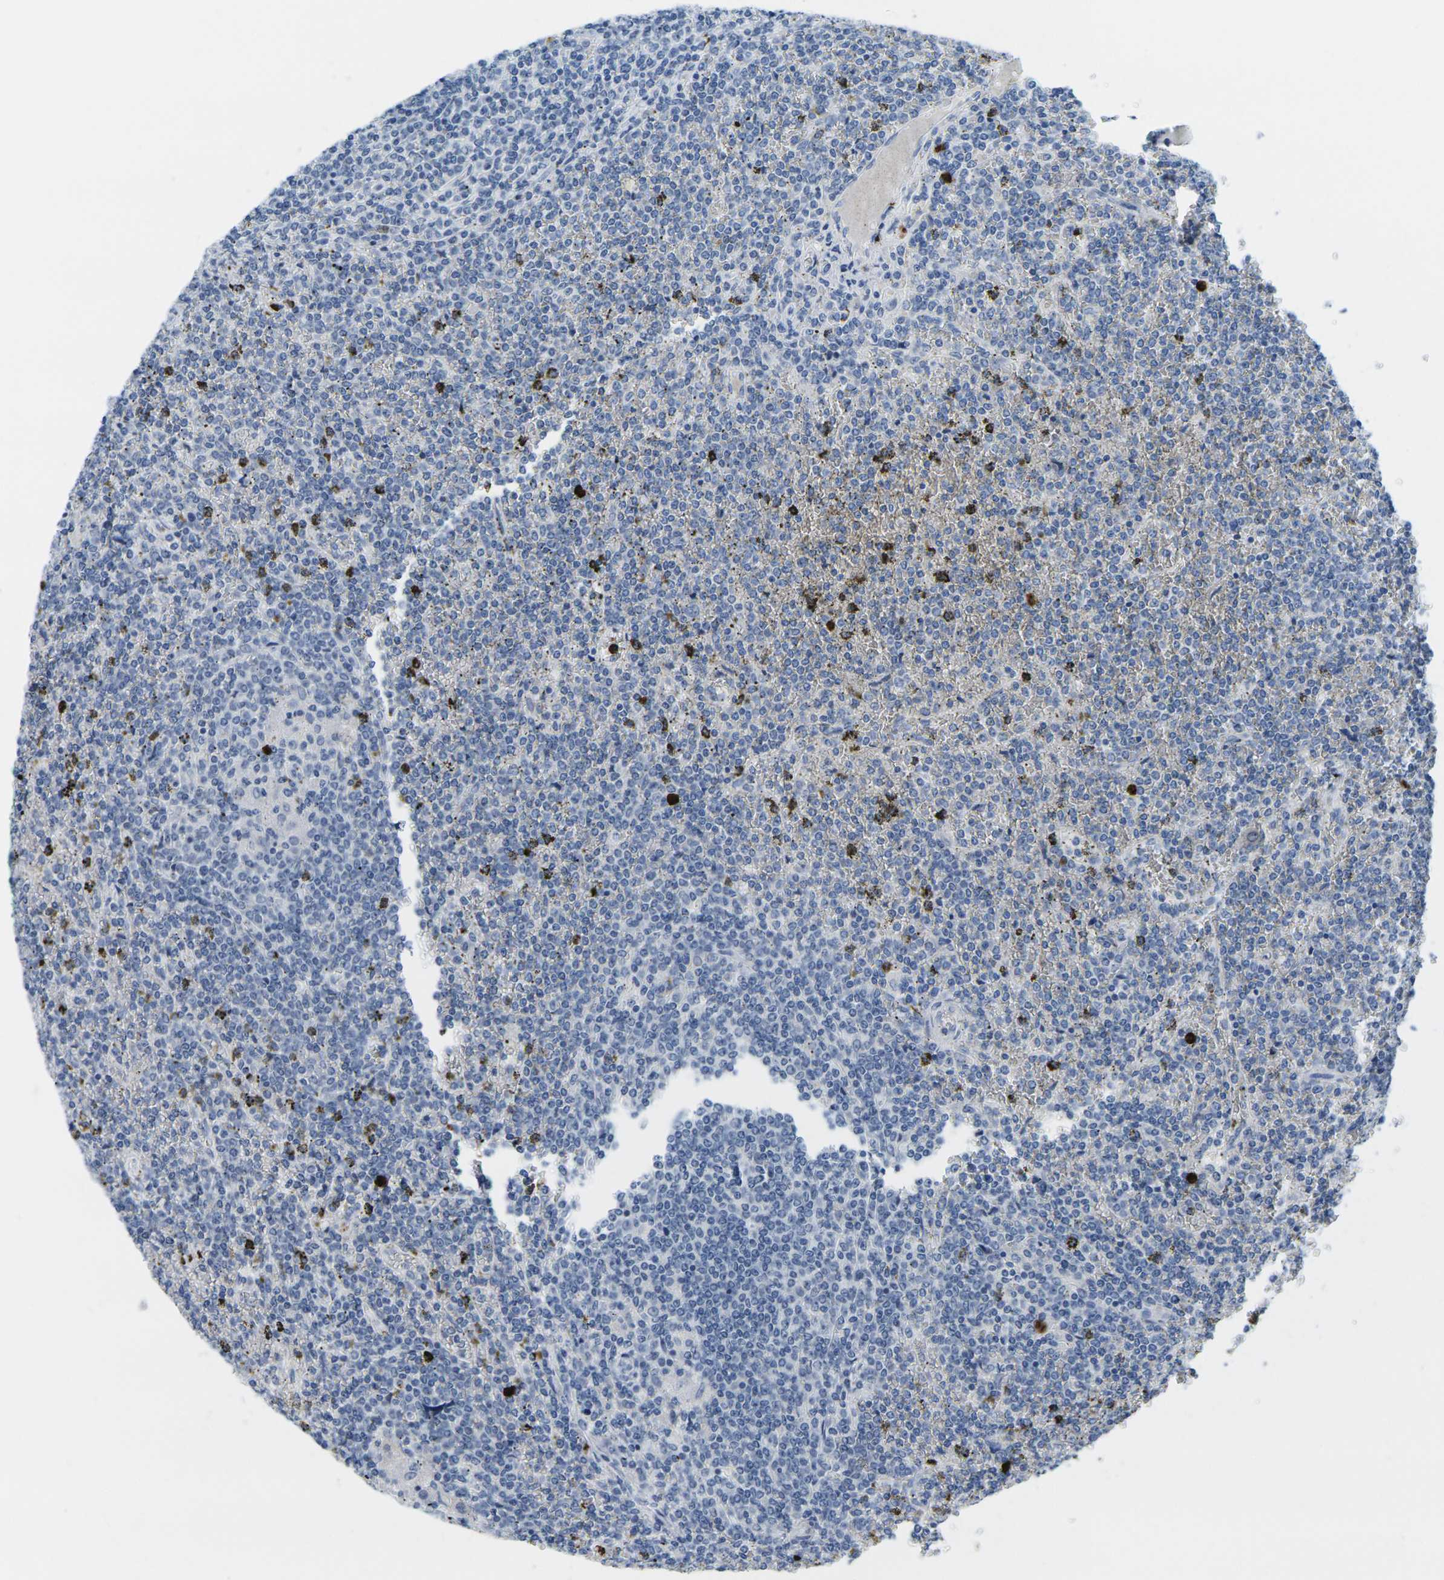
{"staining": {"intensity": "negative", "quantity": "none", "location": "none"}, "tissue": "lymphoma", "cell_type": "Tumor cells", "image_type": "cancer", "snomed": [{"axis": "morphology", "description": "Malignant lymphoma, non-Hodgkin's type, Low grade"}, {"axis": "topography", "description": "Spleen"}], "caption": "DAB (3,3'-diaminobenzidine) immunohistochemical staining of lymphoma displays no significant staining in tumor cells.", "gene": "GPR15", "patient": {"sex": "female", "age": 19}}